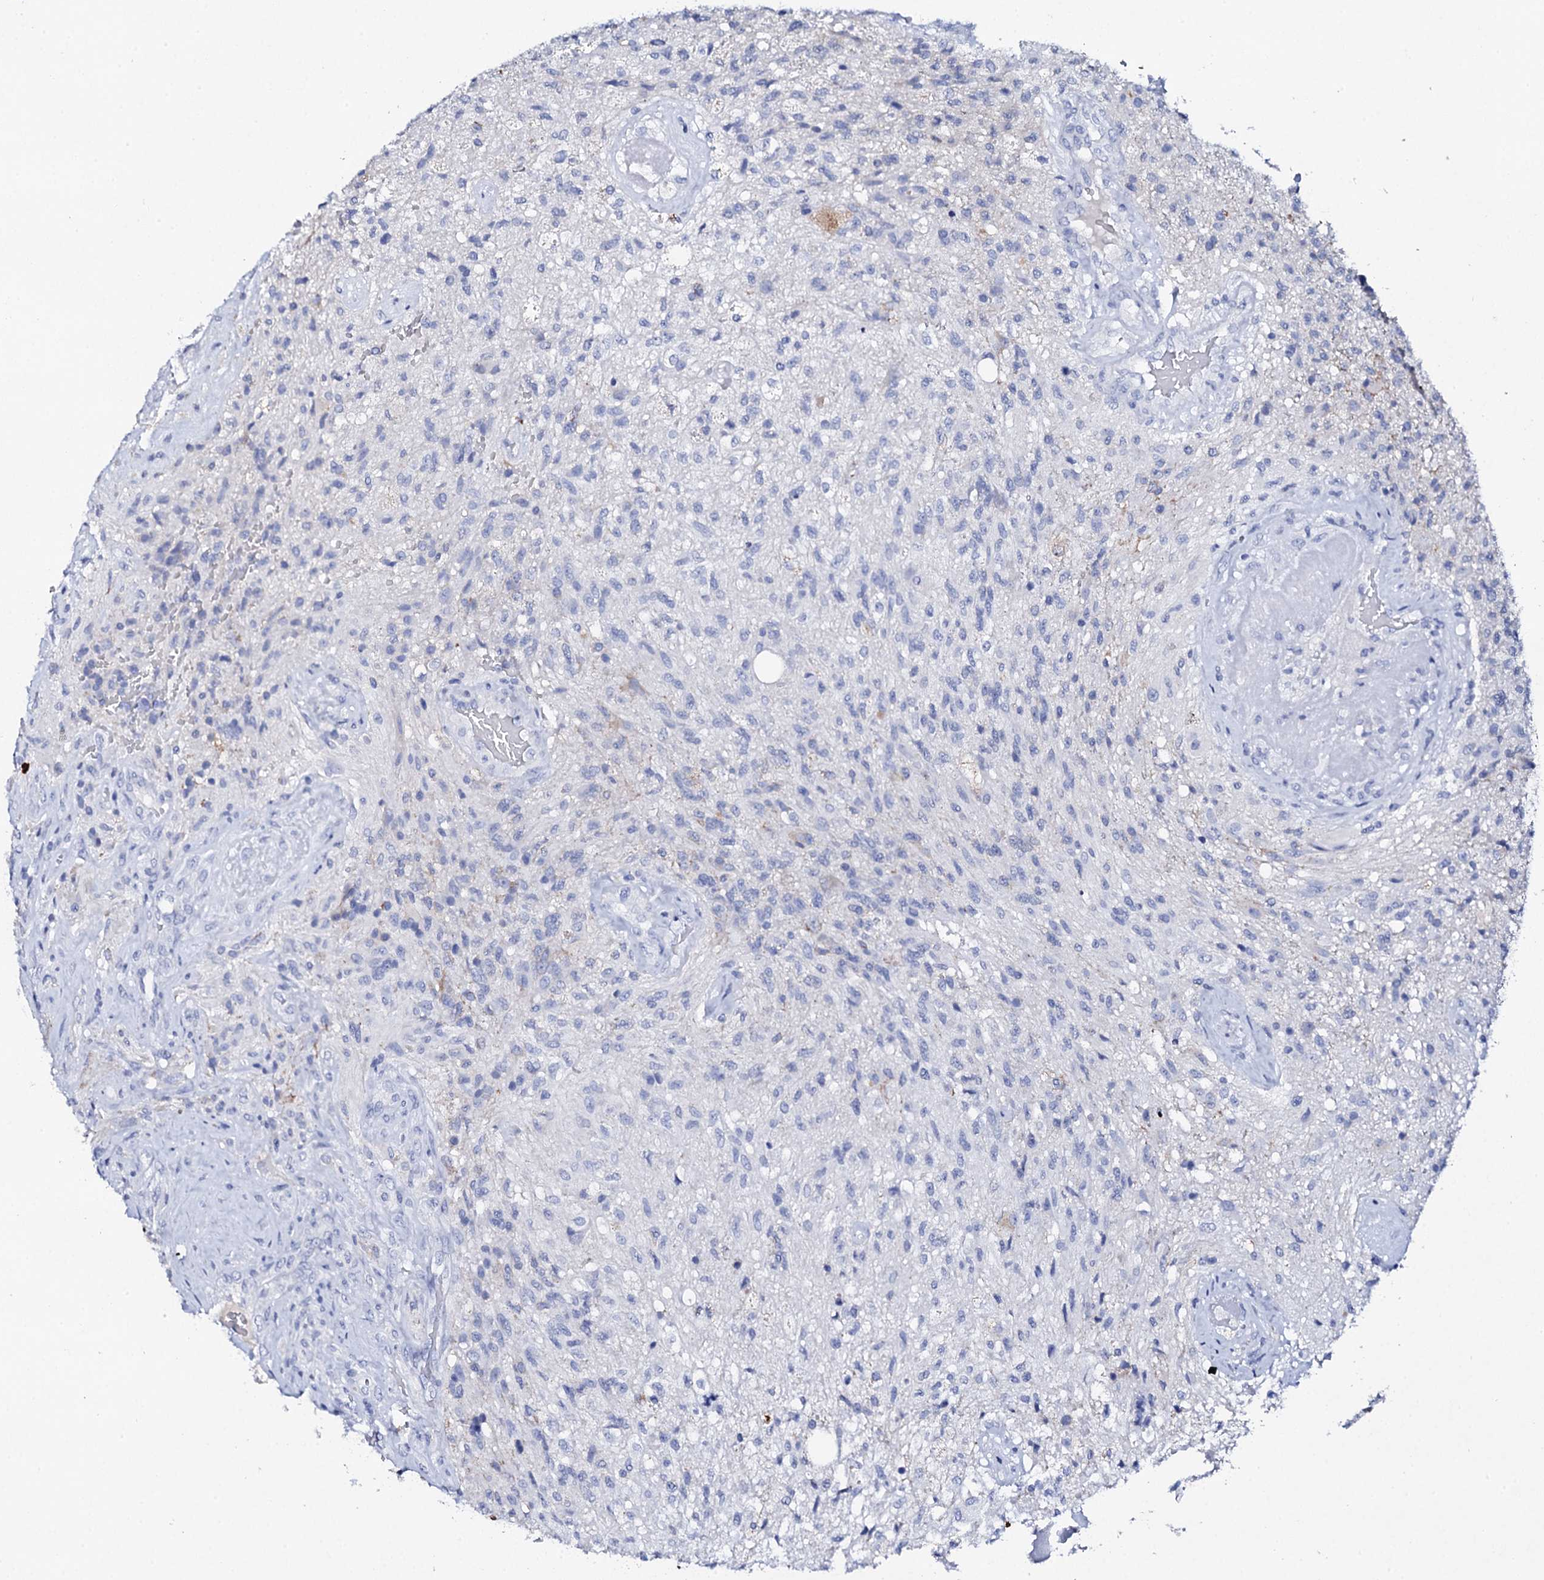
{"staining": {"intensity": "negative", "quantity": "none", "location": "none"}, "tissue": "glioma", "cell_type": "Tumor cells", "image_type": "cancer", "snomed": [{"axis": "morphology", "description": "Glioma, malignant, High grade"}, {"axis": "topography", "description": "Brain"}], "caption": "Immunohistochemistry (IHC) histopathology image of malignant glioma (high-grade) stained for a protein (brown), which reveals no expression in tumor cells. Nuclei are stained in blue.", "gene": "FBXL16", "patient": {"sex": "male", "age": 56}}